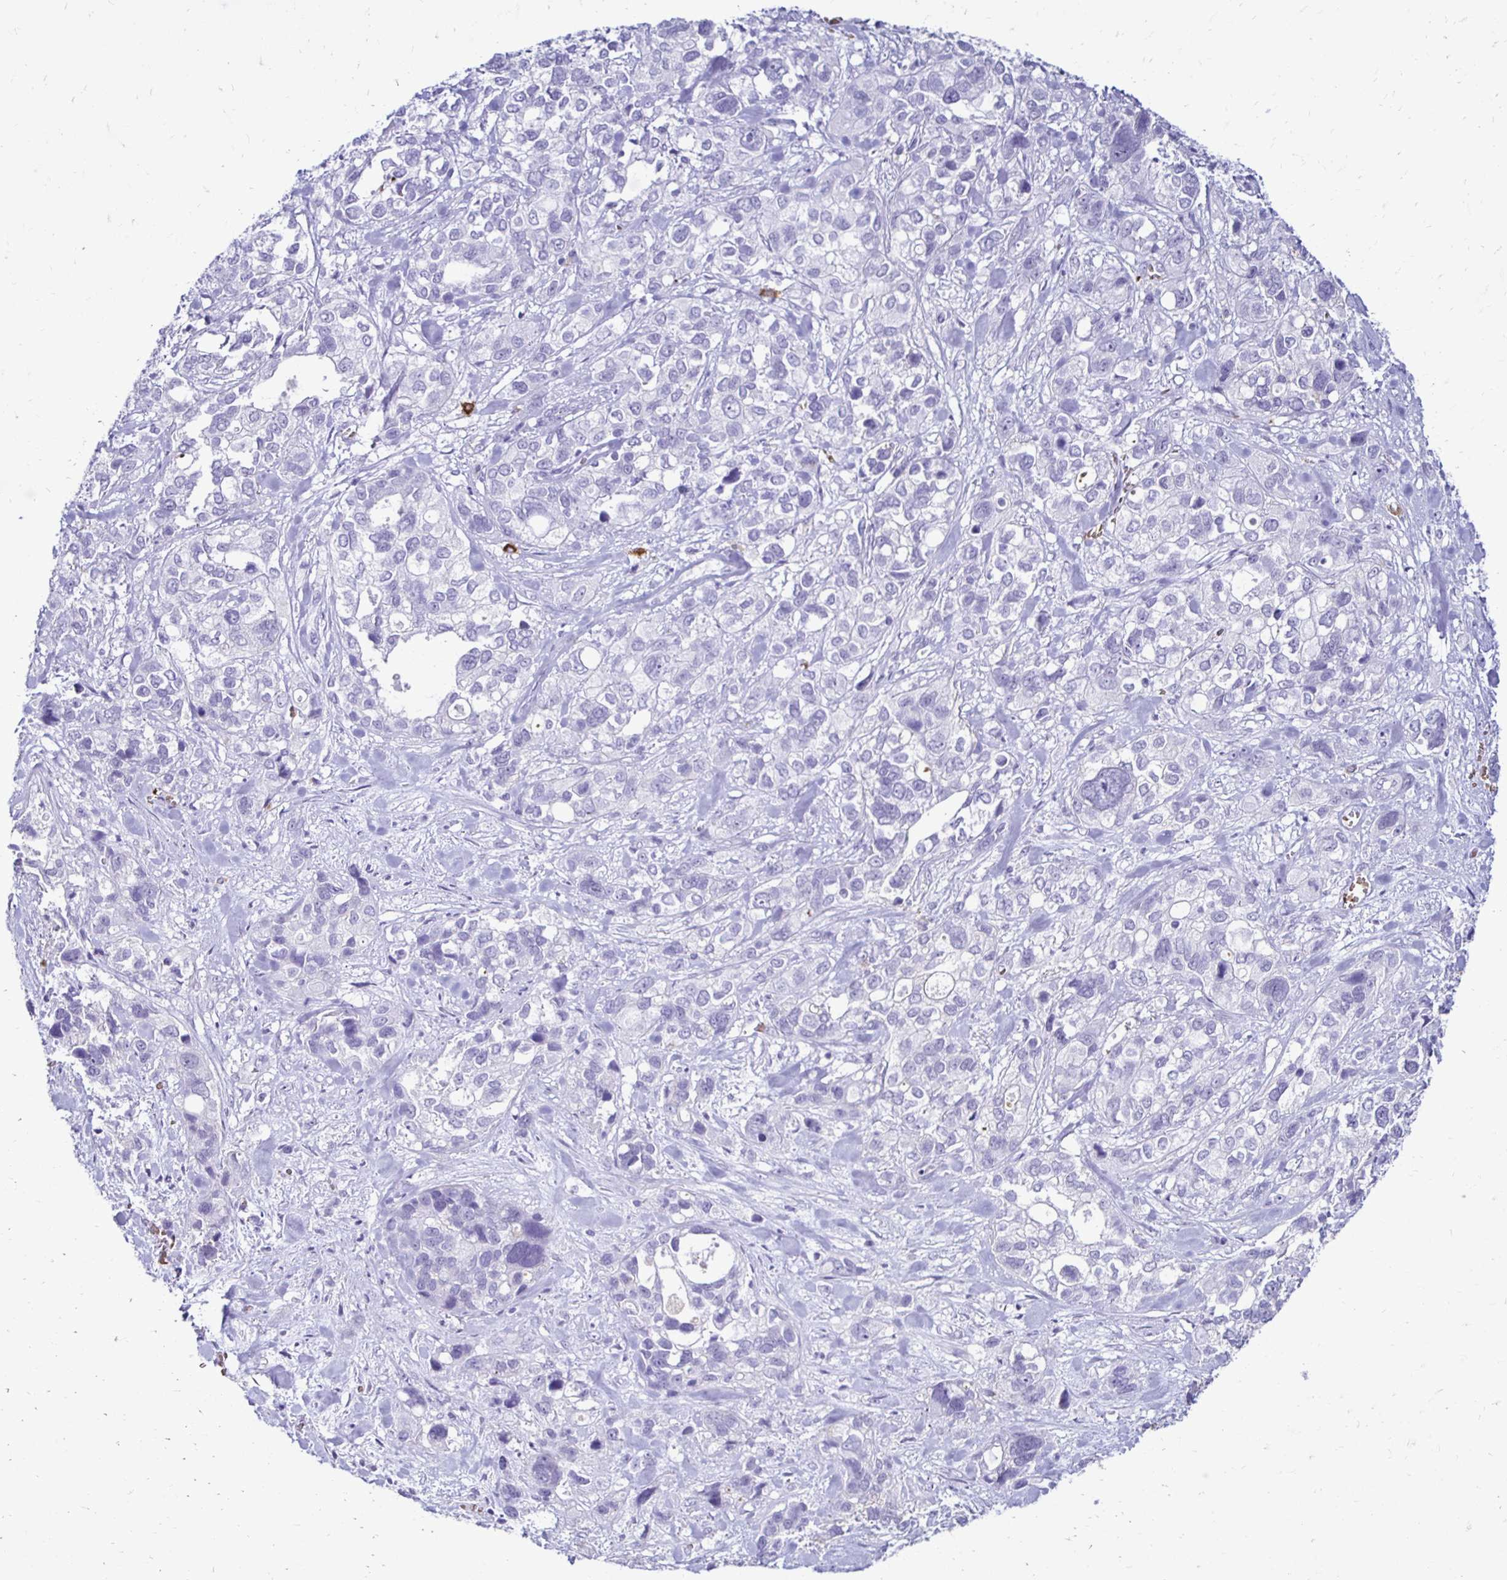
{"staining": {"intensity": "negative", "quantity": "none", "location": "none"}, "tissue": "stomach cancer", "cell_type": "Tumor cells", "image_type": "cancer", "snomed": [{"axis": "morphology", "description": "Adenocarcinoma, NOS"}, {"axis": "topography", "description": "Stomach, upper"}], "caption": "Protein analysis of stomach cancer demonstrates no significant expression in tumor cells.", "gene": "RHBDL3", "patient": {"sex": "female", "age": 81}}